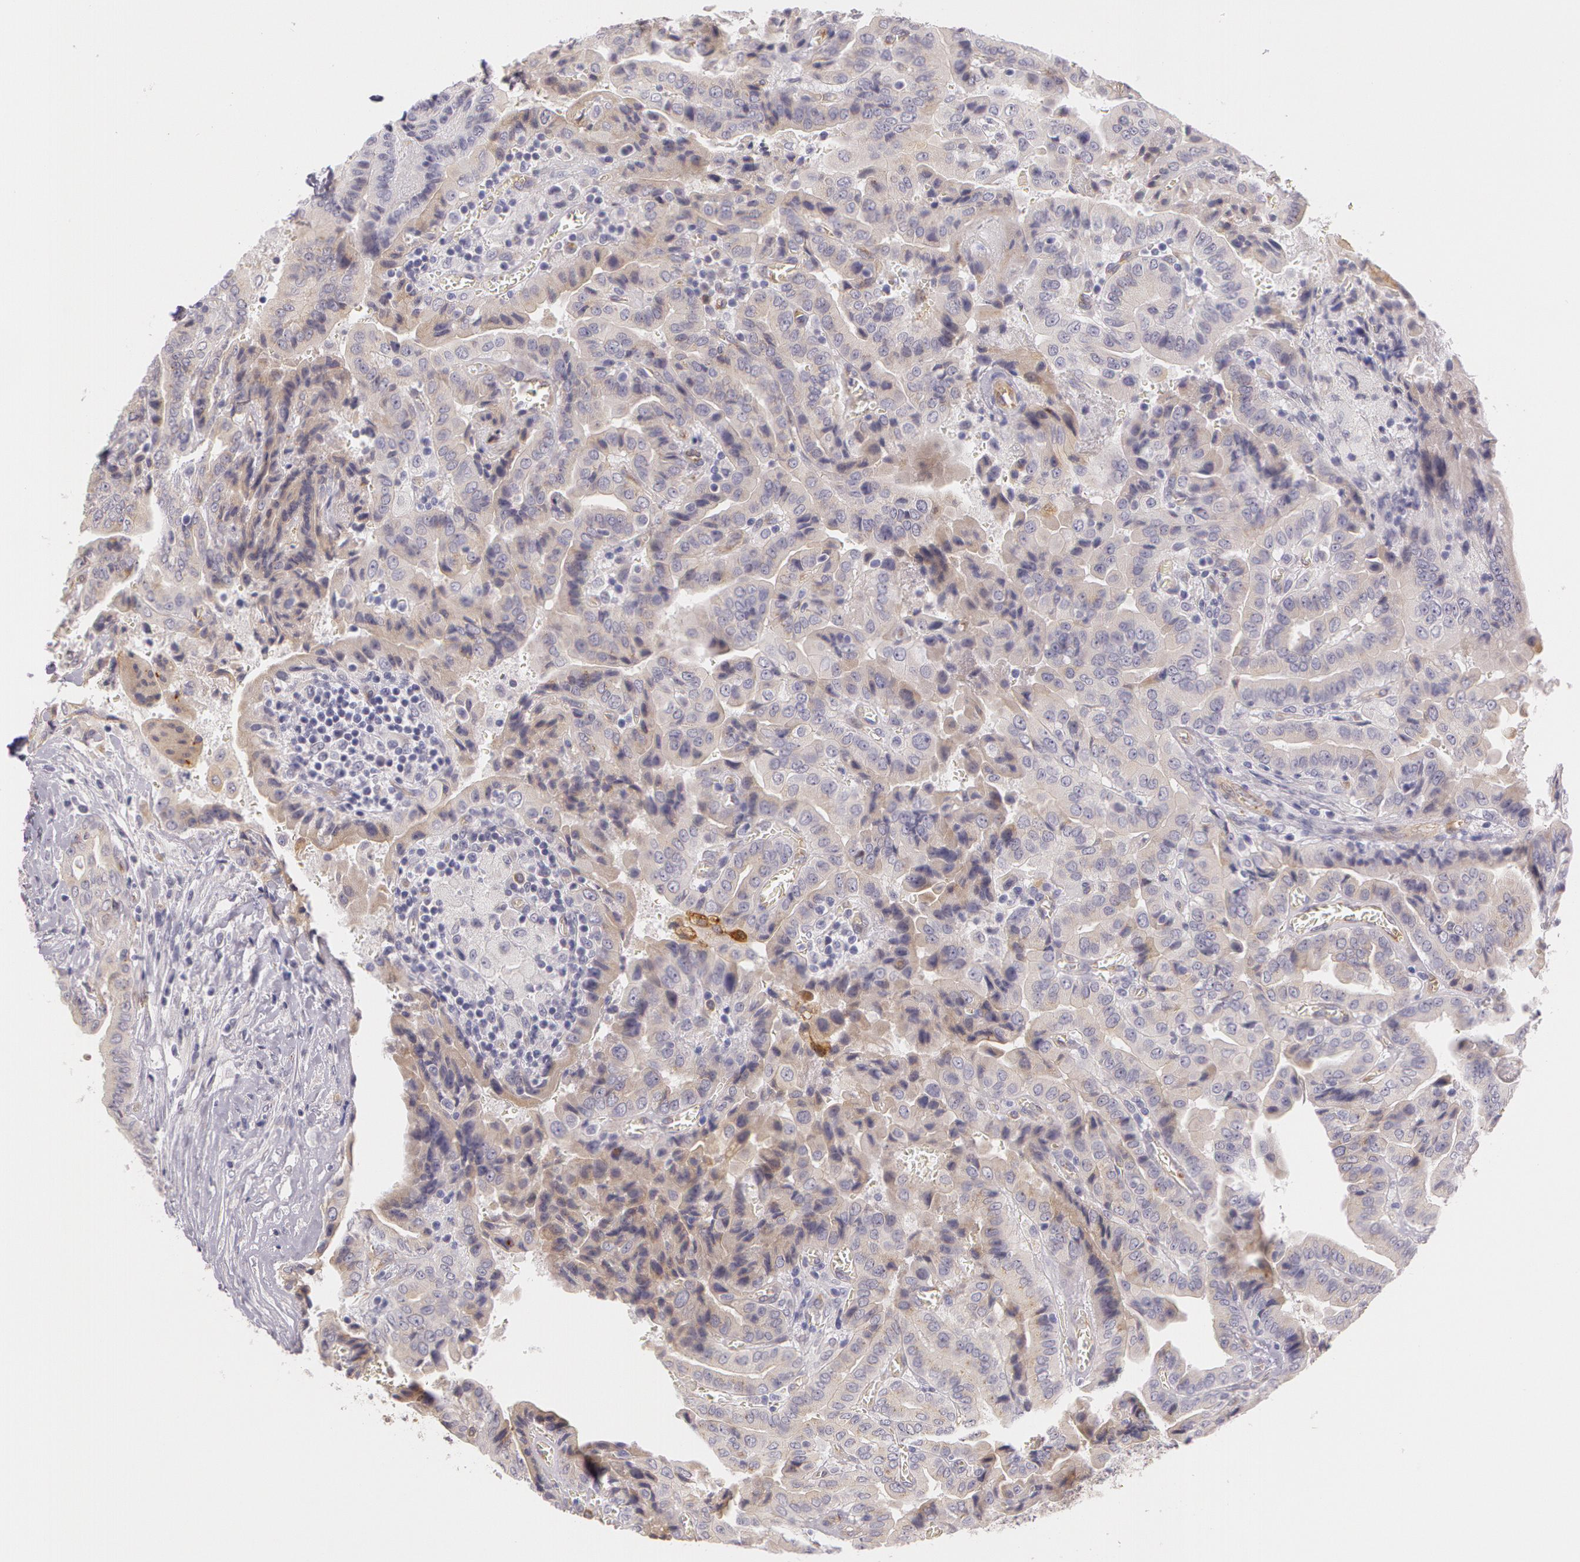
{"staining": {"intensity": "weak", "quantity": "25%-75%", "location": "cytoplasmic/membranous"}, "tissue": "thyroid cancer", "cell_type": "Tumor cells", "image_type": "cancer", "snomed": [{"axis": "morphology", "description": "Papillary adenocarcinoma, NOS"}, {"axis": "topography", "description": "Thyroid gland"}], "caption": "Brown immunohistochemical staining in thyroid cancer exhibits weak cytoplasmic/membranous staining in about 25%-75% of tumor cells. (DAB IHC with brightfield microscopy, high magnification).", "gene": "APP", "patient": {"sex": "female", "age": 71}}